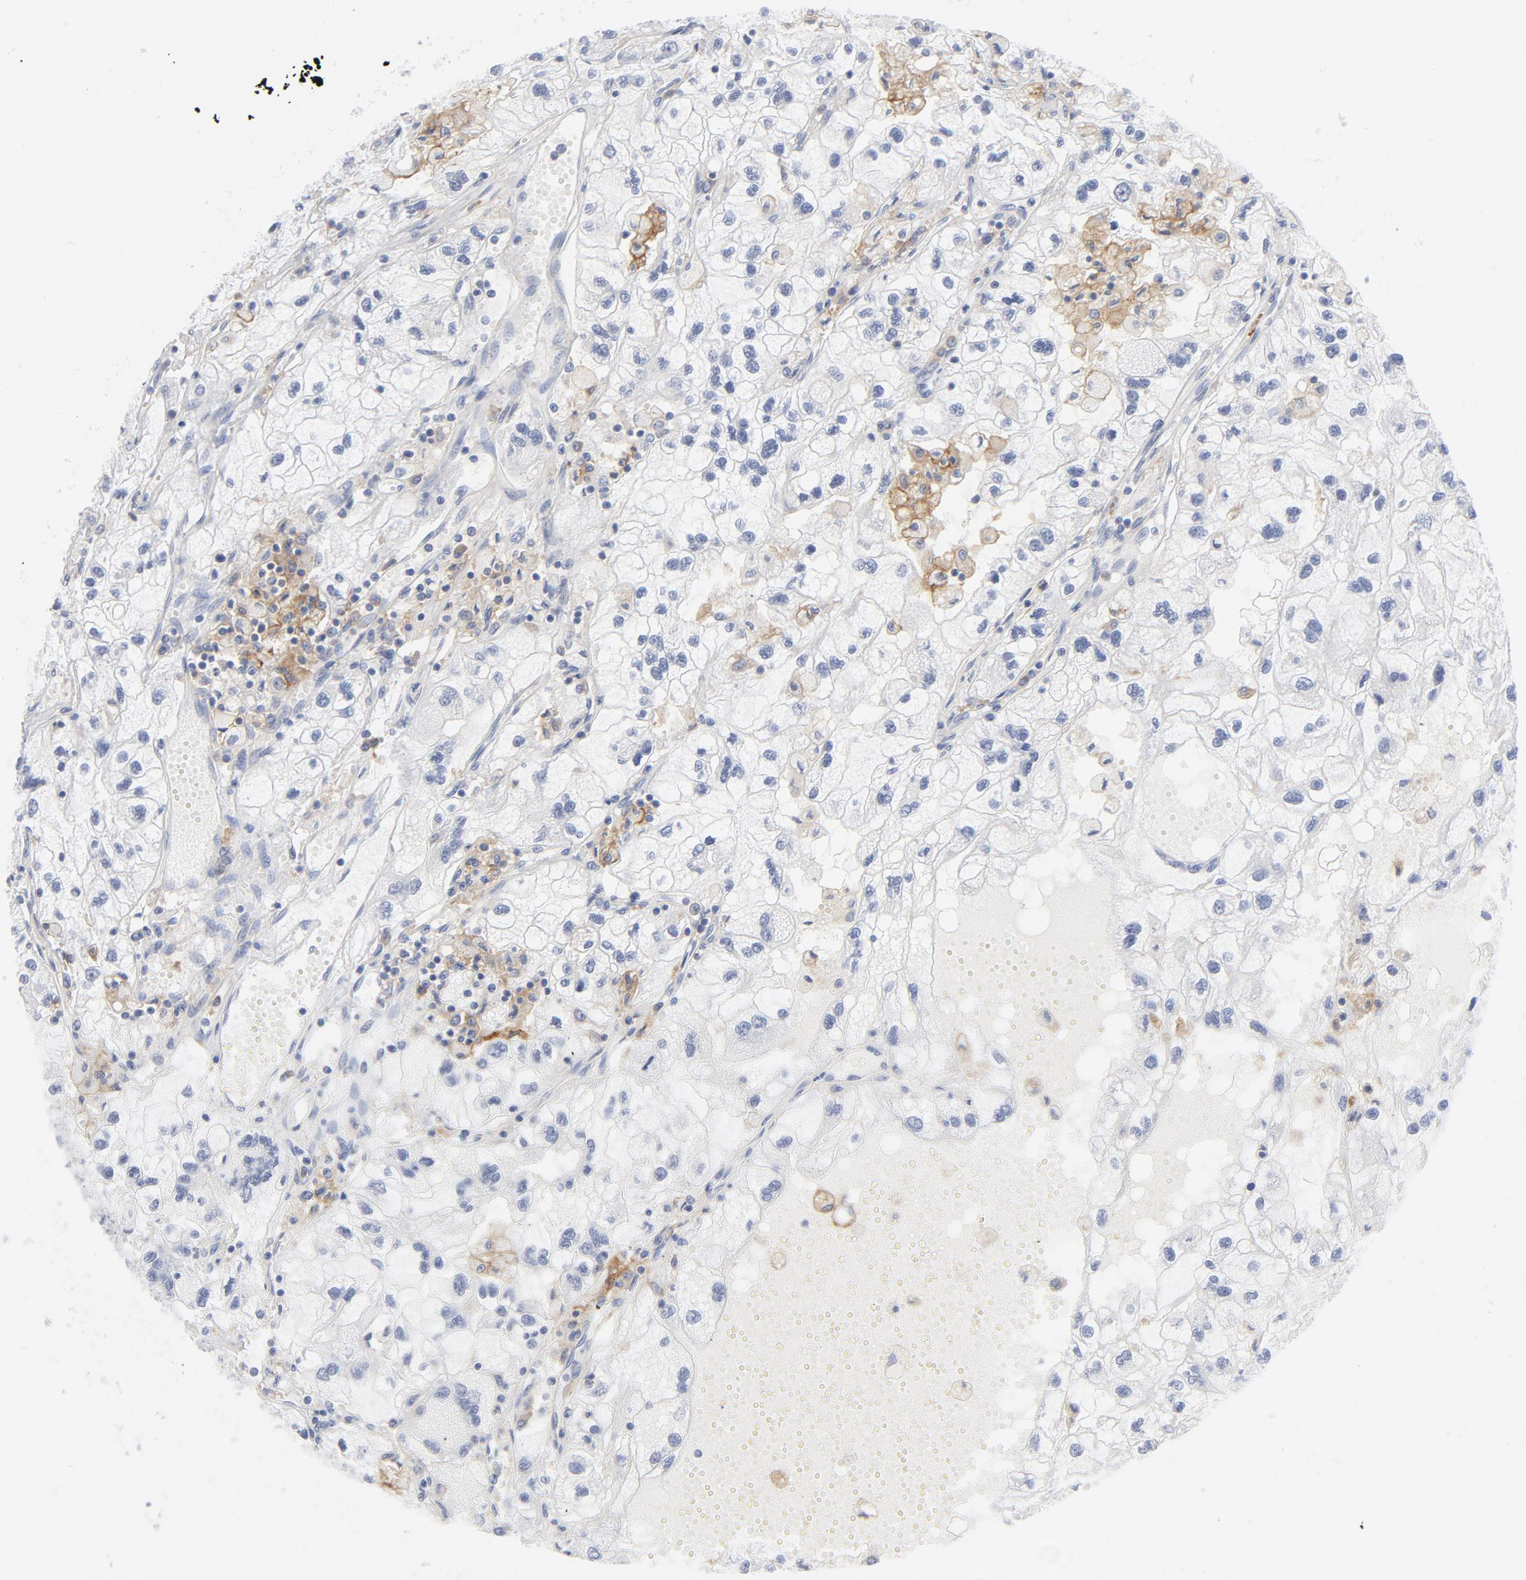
{"staining": {"intensity": "negative", "quantity": "none", "location": "none"}, "tissue": "renal cancer", "cell_type": "Tumor cells", "image_type": "cancer", "snomed": [{"axis": "morphology", "description": "Normal tissue, NOS"}, {"axis": "morphology", "description": "Adenocarcinoma, NOS"}, {"axis": "topography", "description": "Kidney"}], "caption": "A micrograph of human renal cancer (adenocarcinoma) is negative for staining in tumor cells.", "gene": "CD86", "patient": {"sex": "male", "age": 71}}